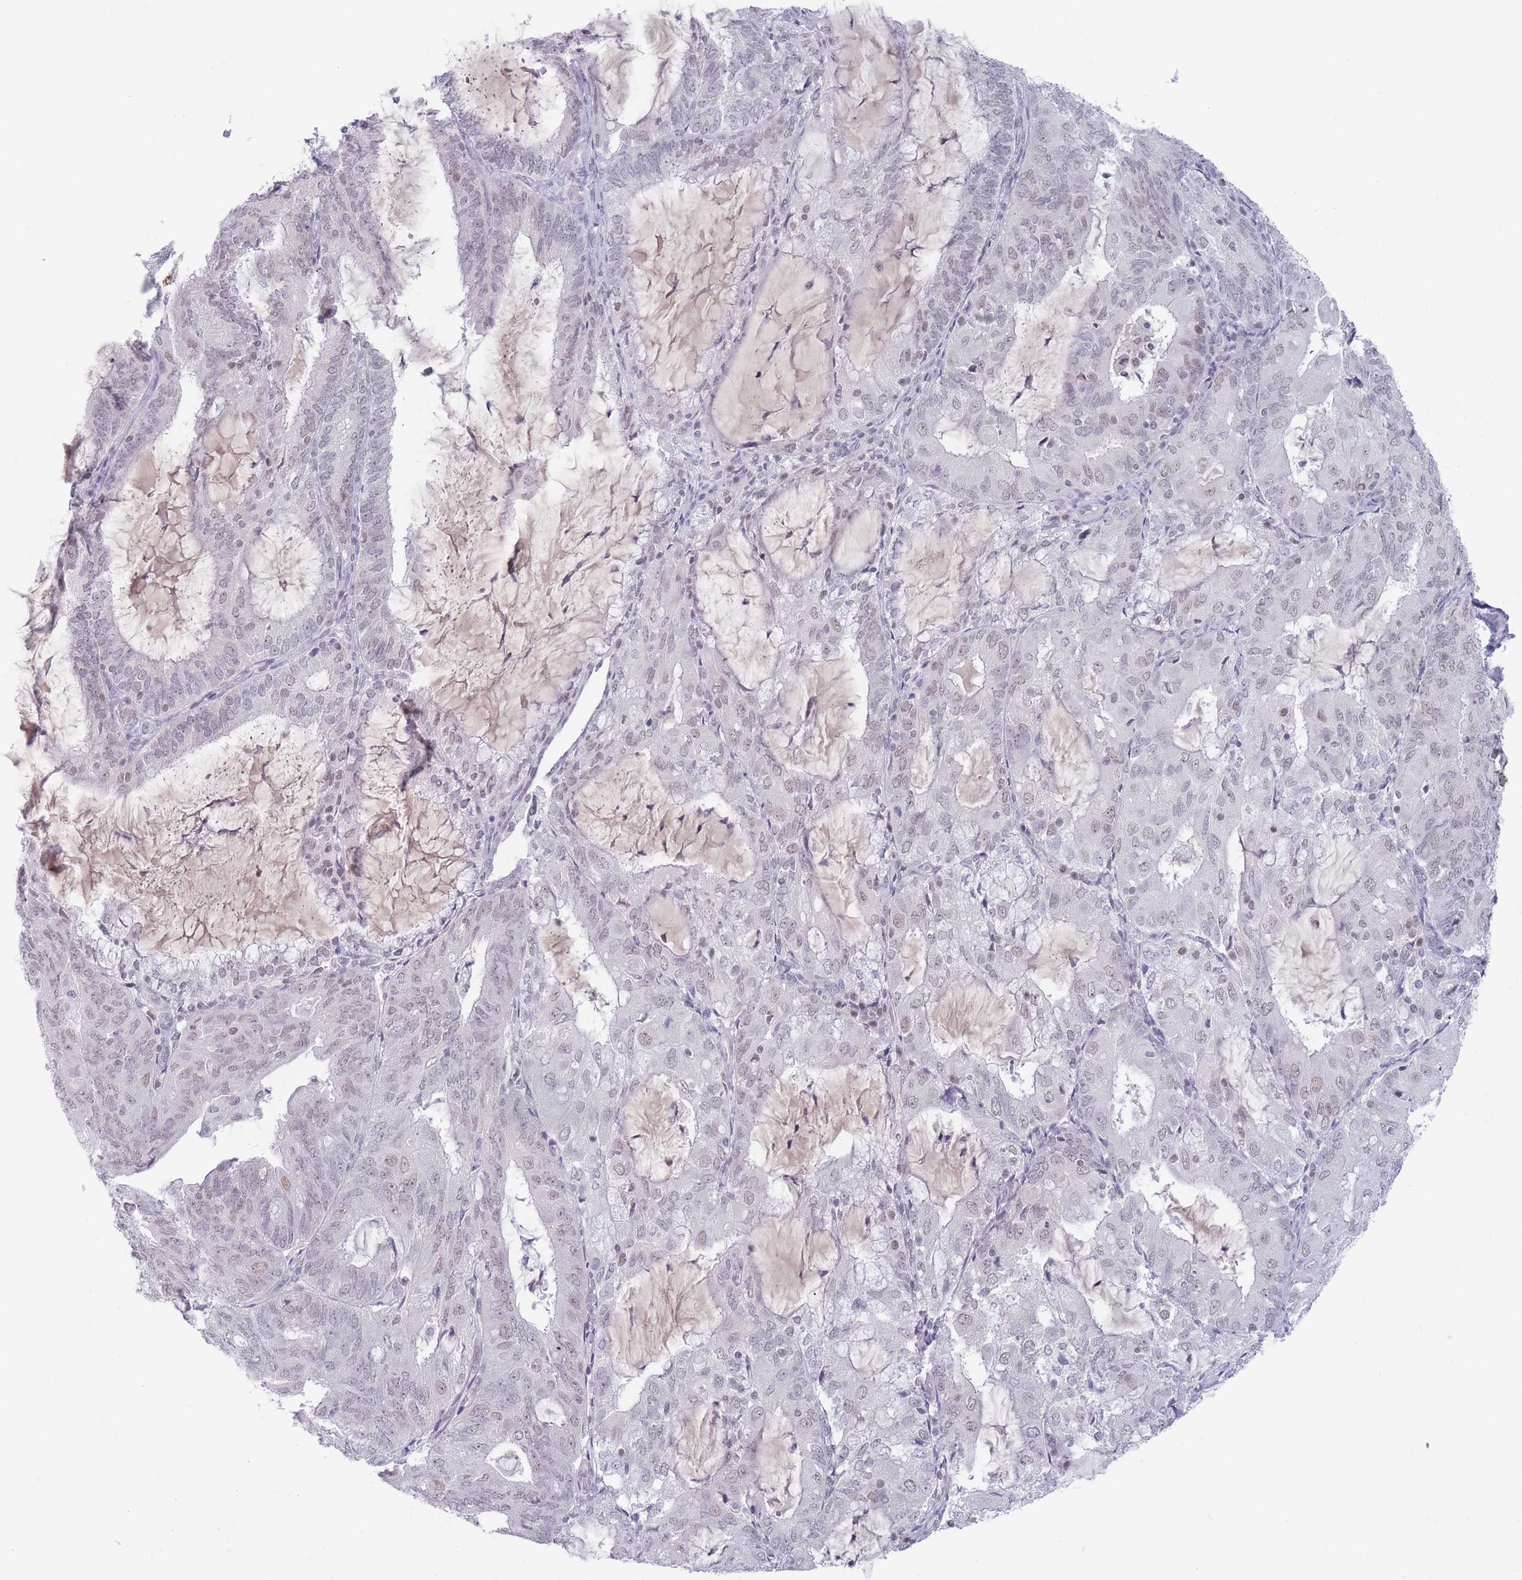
{"staining": {"intensity": "weak", "quantity": "<25%", "location": "nuclear"}, "tissue": "endometrial cancer", "cell_type": "Tumor cells", "image_type": "cancer", "snomed": [{"axis": "morphology", "description": "Adenocarcinoma, NOS"}, {"axis": "topography", "description": "Endometrium"}], "caption": "DAB immunohistochemical staining of endometrial adenocarcinoma exhibits no significant expression in tumor cells. (DAB (3,3'-diaminobenzidine) IHC with hematoxylin counter stain).", "gene": "ARID3B", "patient": {"sex": "female", "age": 81}}